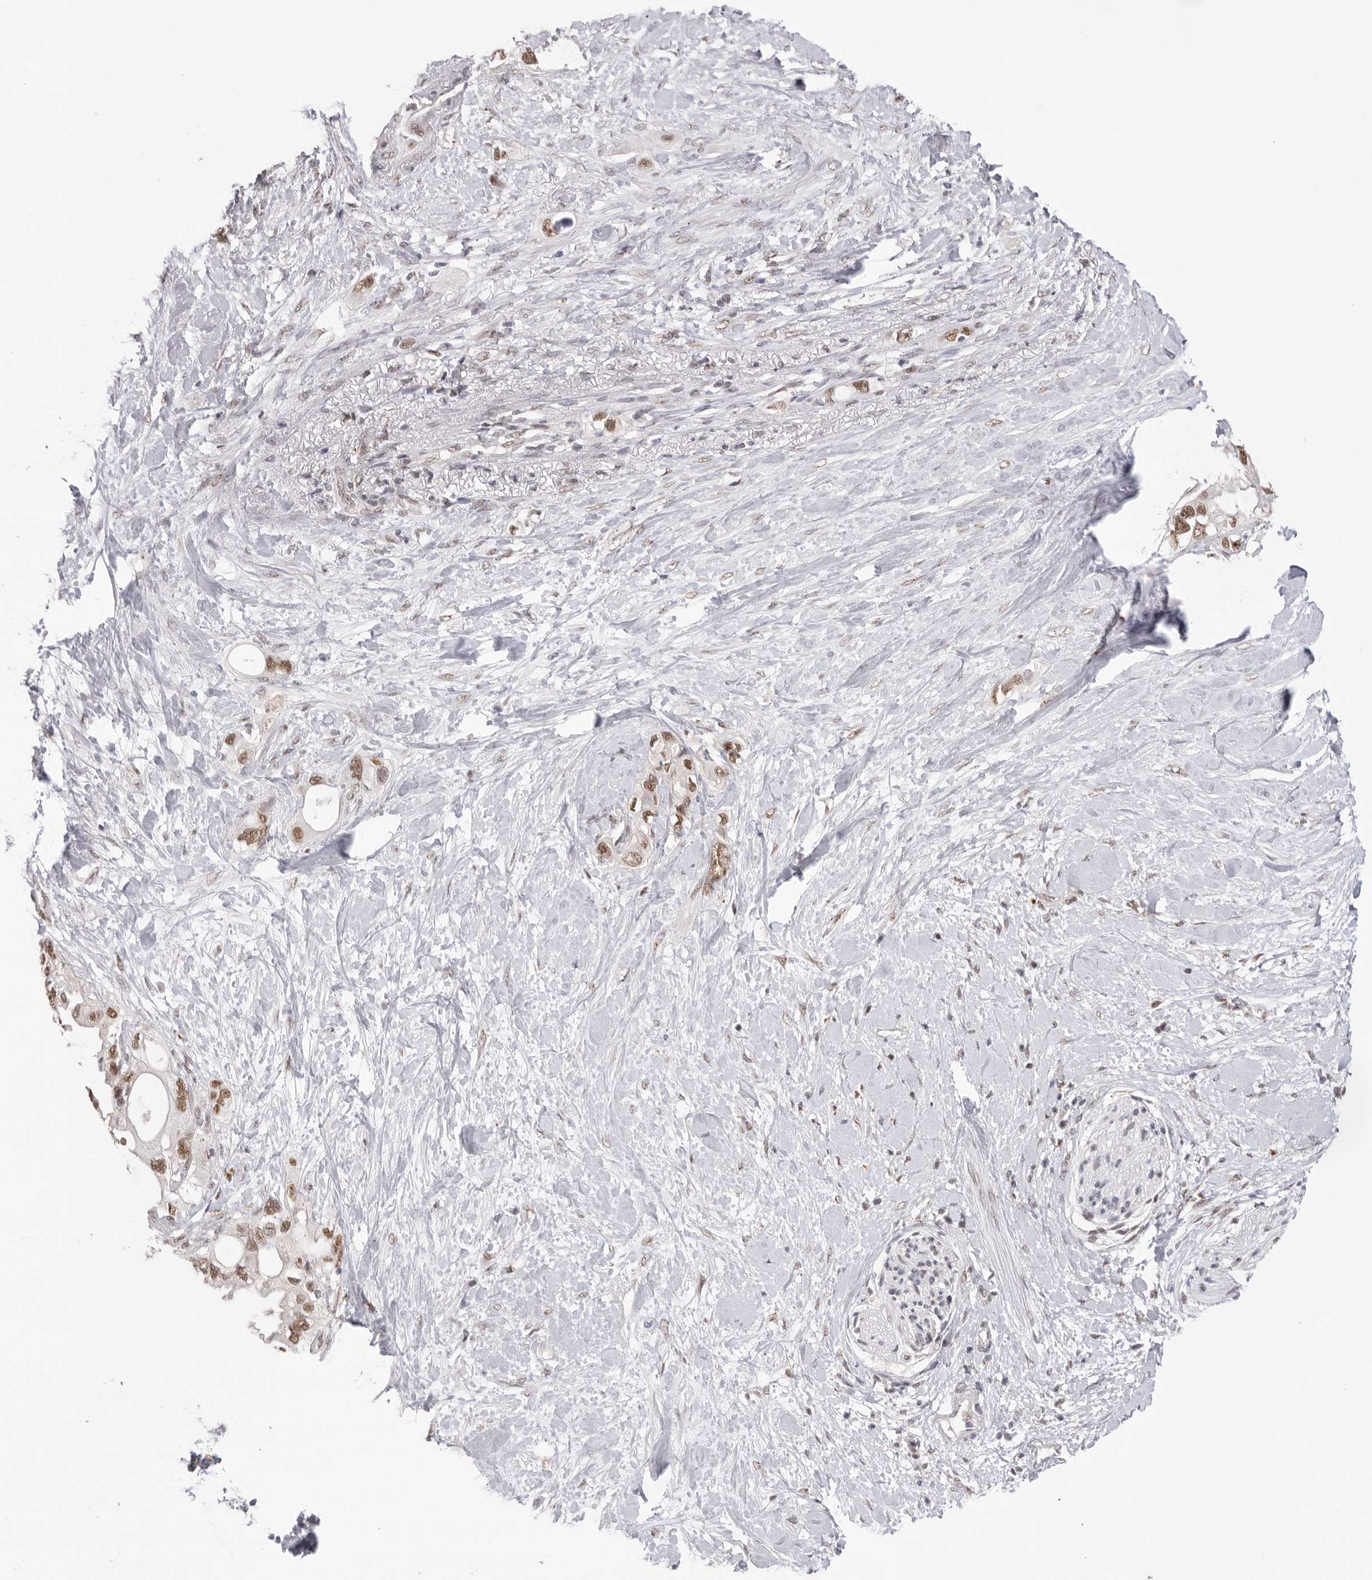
{"staining": {"intensity": "moderate", "quantity": ">75%", "location": "nuclear"}, "tissue": "pancreatic cancer", "cell_type": "Tumor cells", "image_type": "cancer", "snomed": [{"axis": "morphology", "description": "Adenocarcinoma, NOS"}, {"axis": "topography", "description": "Pancreas"}], "caption": "Pancreatic adenocarcinoma stained for a protein displays moderate nuclear positivity in tumor cells. Nuclei are stained in blue.", "gene": "BCLAF3", "patient": {"sex": "female", "age": 56}}